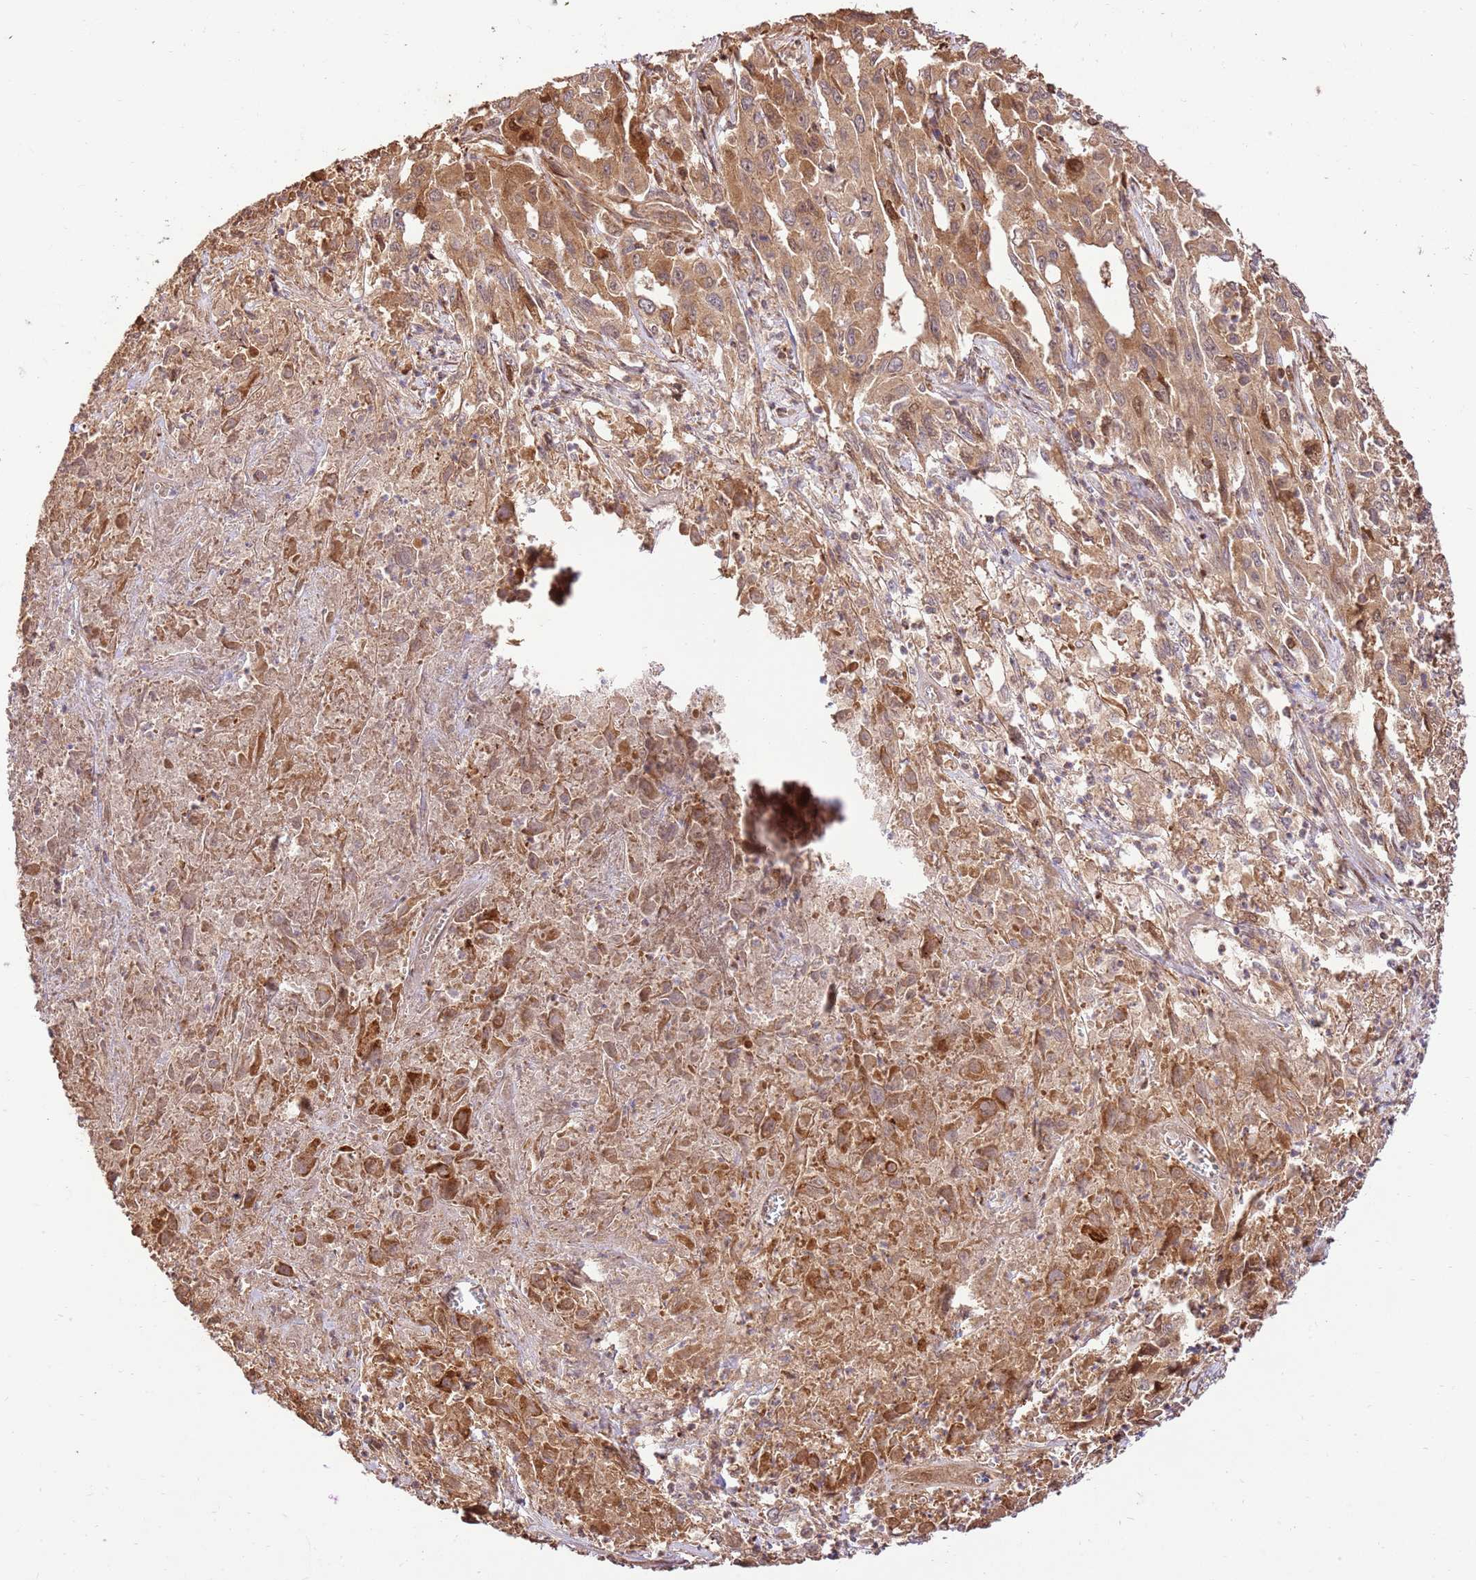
{"staining": {"intensity": "moderate", "quantity": ">75%", "location": "cytoplasmic/membranous"}, "tissue": "liver cancer", "cell_type": "Tumor cells", "image_type": "cancer", "snomed": [{"axis": "morphology", "description": "Carcinoma, Hepatocellular, NOS"}, {"axis": "topography", "description": "Liver"}], "caption": "Immunohistochemistry (DAB (3,3'-diaminobenzidine)) staining of liver hepatocellular carcinoma exhibits moderate cytoplasmic/membranous protein staining in about >75% of tumor cells. (DAB (3,3'-diaminobenzidine) IHC with brightfield microscopy, high magnification).", "gene": "KATNAL2", "patient": {"sex": "male", "age": 63}}